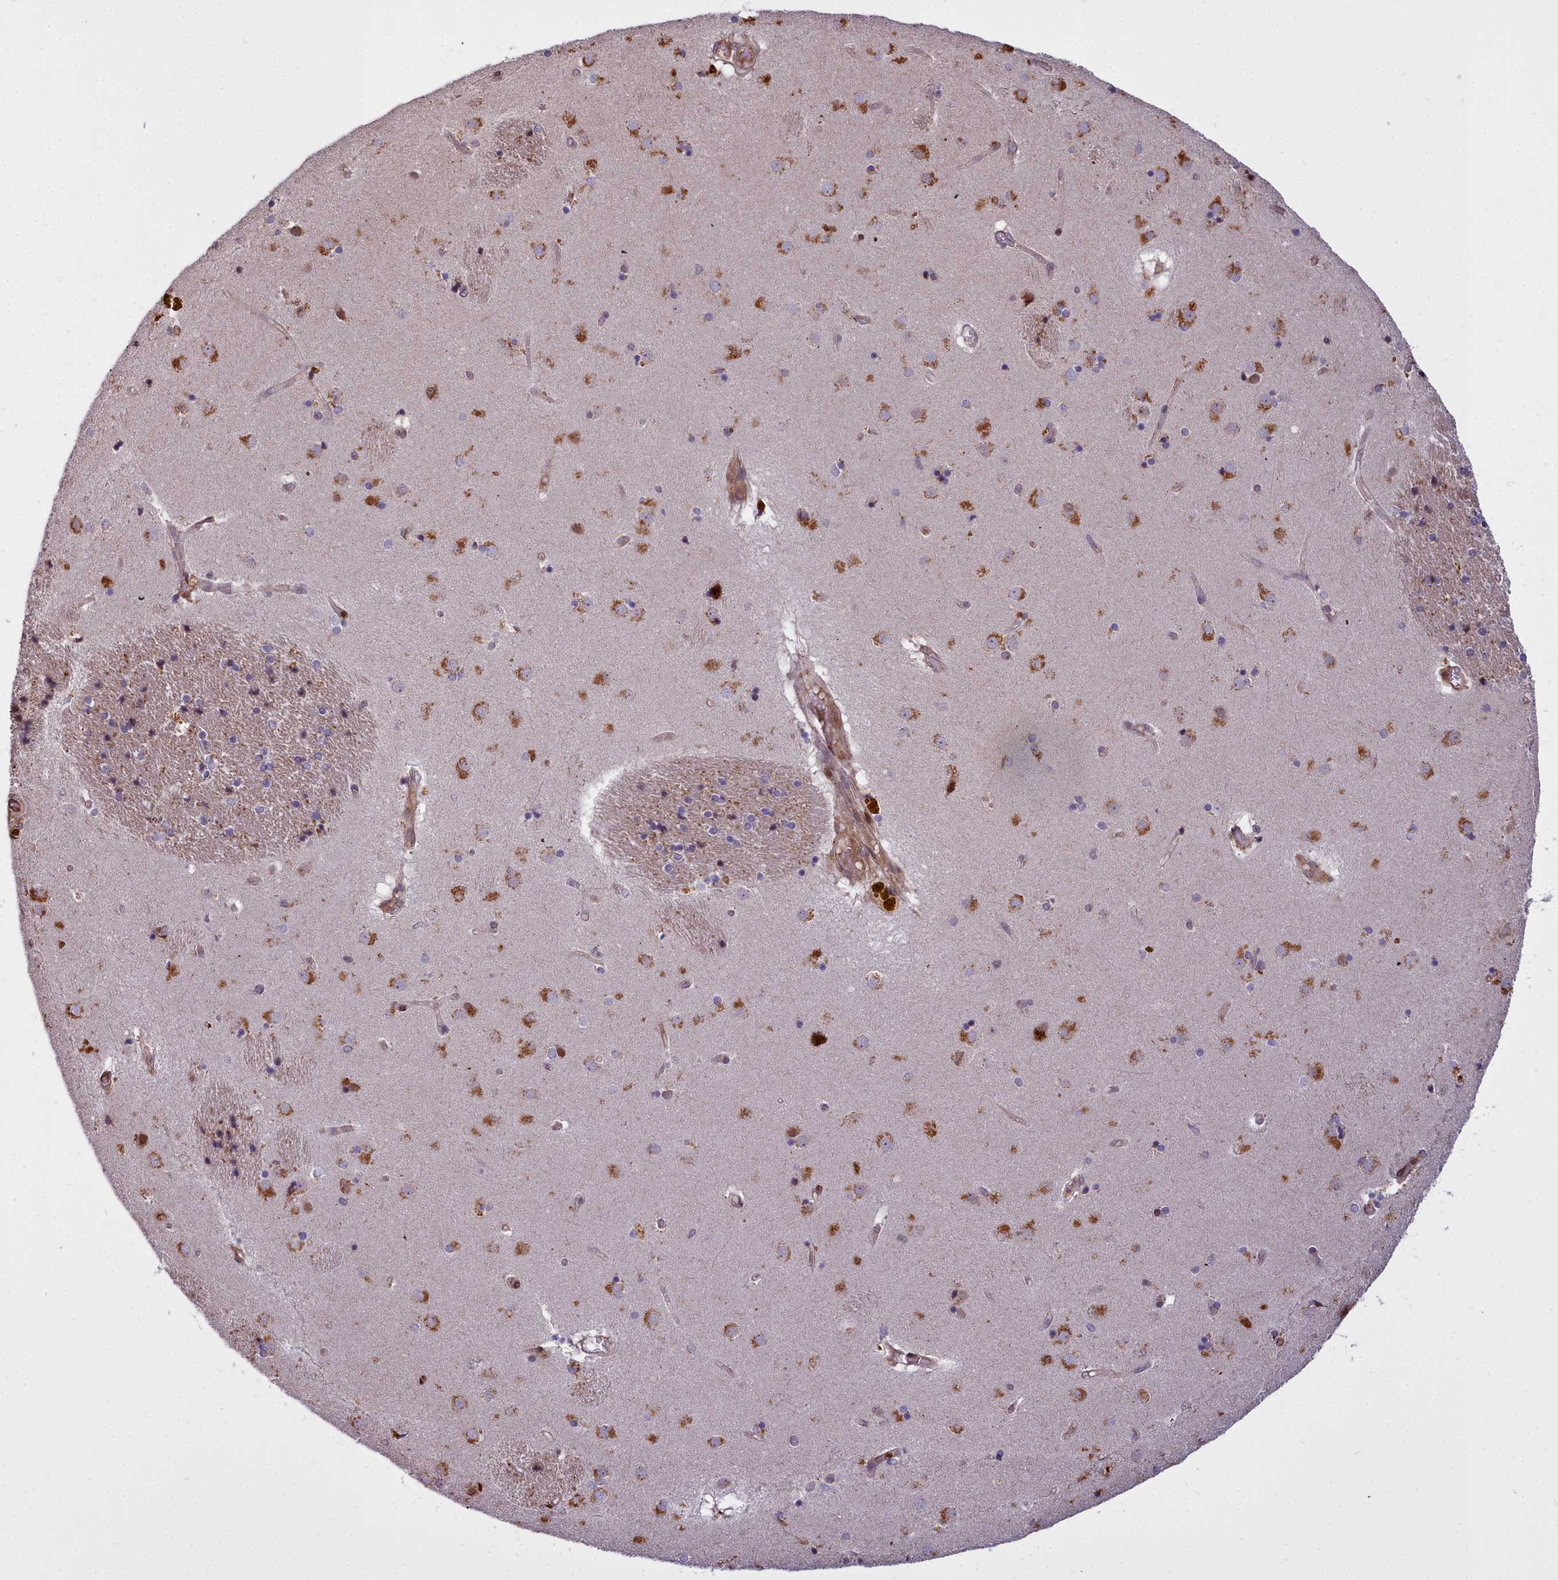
{"staining": {"intensity": "strong", "quantity": "<25%", "location": "cytoplasmic/membranous"}, "tissue": "caudate", "cell_type": "Glial cells", "image_type": "normal", "snomed": [{"axis": "morphology", "description": "Normal tissue, NOS"}, {"axis": "topography", "description": "Lateral ventricle wall"}], "caption": "A photomicrograph showing strong cytoplasmic/membranous positivity in about <25% of glial cells in normal caudate, as visualized by brown immunohistochemical staining.", "gene": "GLYATL3", "patient": {"sex": "male", "age": 70}}